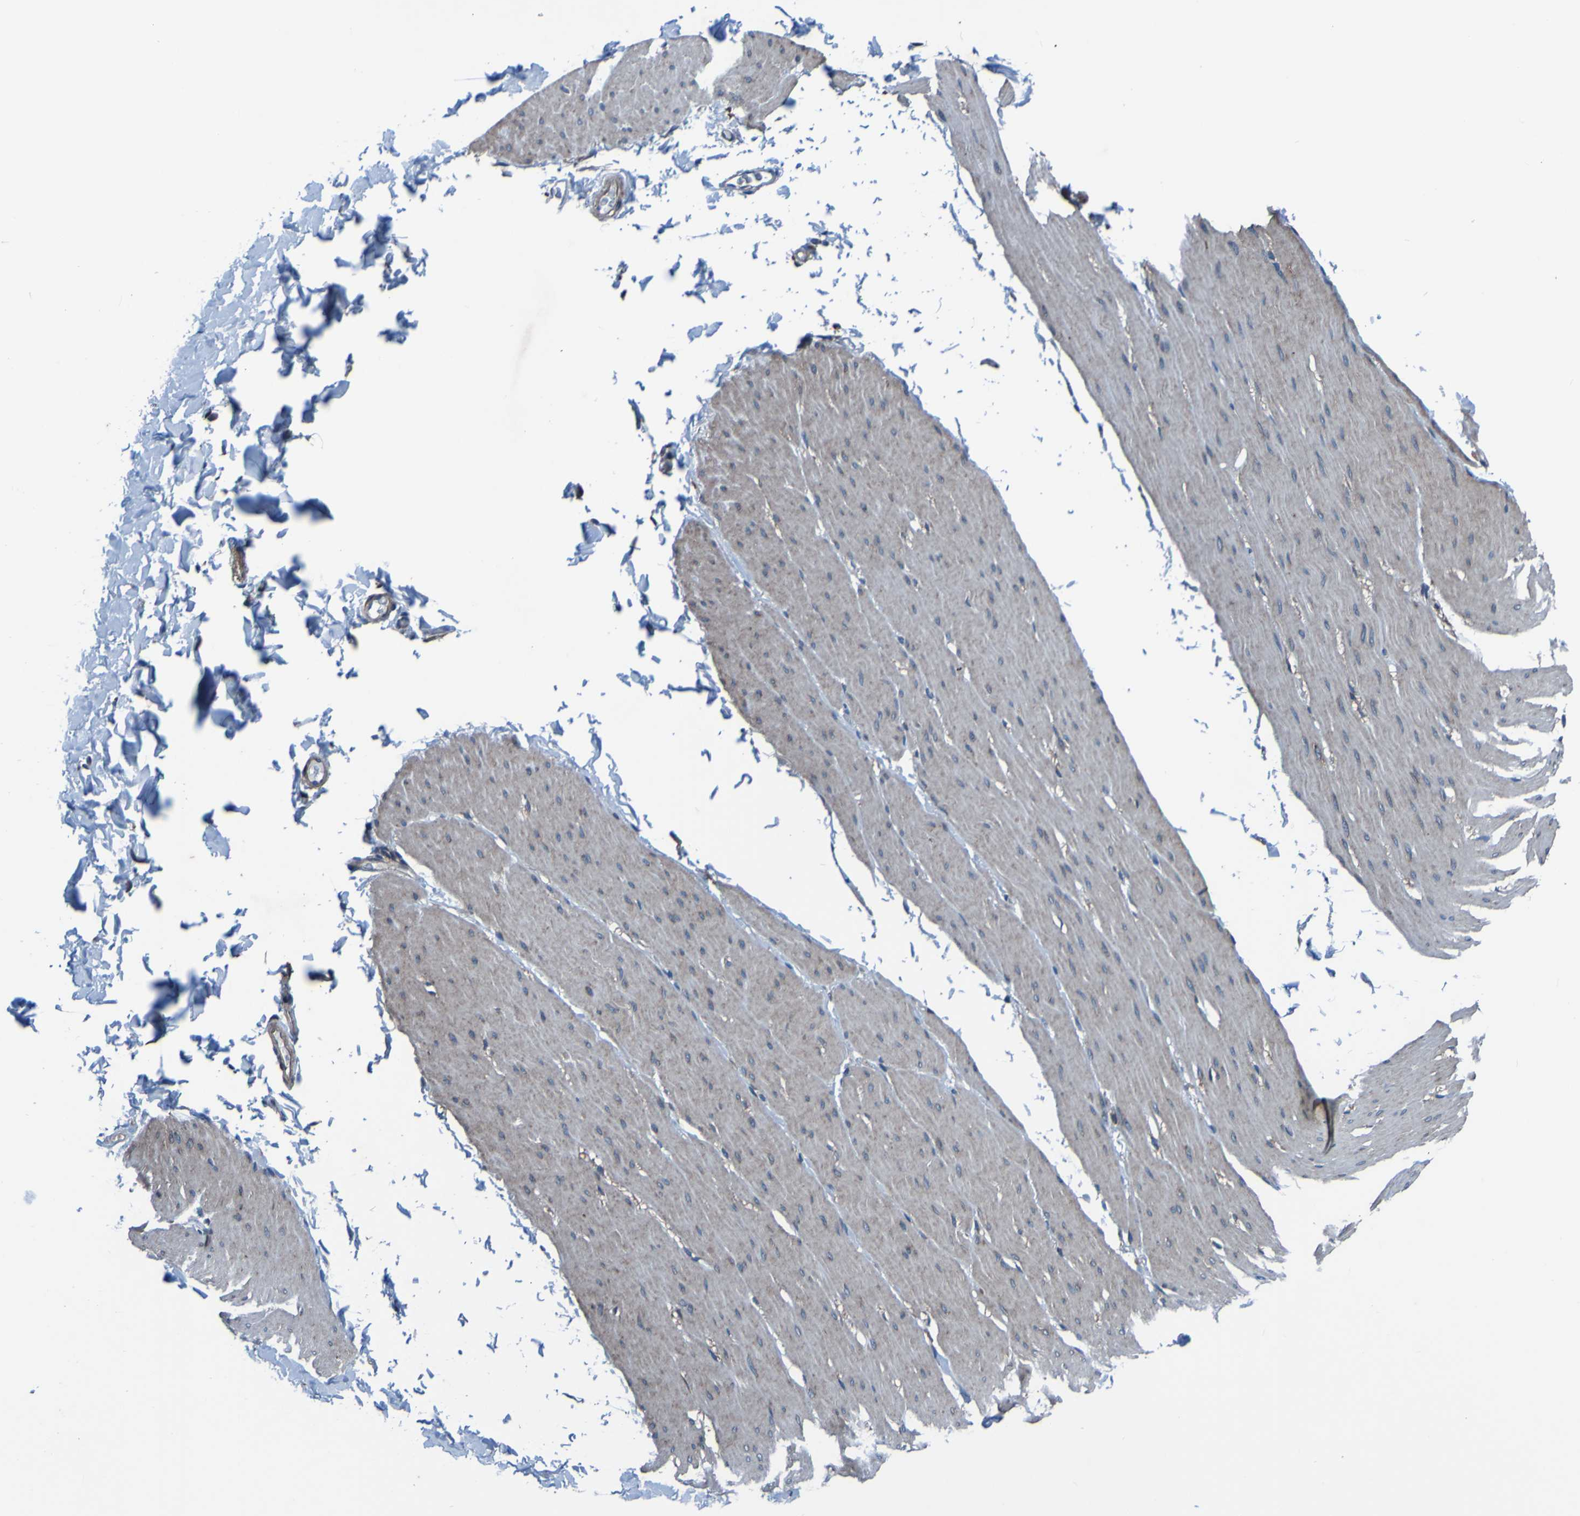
{"staining": {"intensity": "moderate", "quantity": ">75%", "location": "cytoplasmic/membranous"}, "tissue": "smooth muscle", "cell_type": "Smooth muscle cells", "image_type": "normal", "snomed": [{"axis": "morphology", "description": "Normal tissue, NOS"}, {"axis": "topography", "description": "Smooth muscle"}, {"axis": "topography", "description": "Colon"}], "caption": "This histopathology image reveals immunohistochemistry staining of normal smooth muscle, with medium moderate cytoplasmic/membranous staining in approximately >75% of smooth muscle cells.", "gene": "RAB5B", "patient": {"sex": "male", "age": 67}}